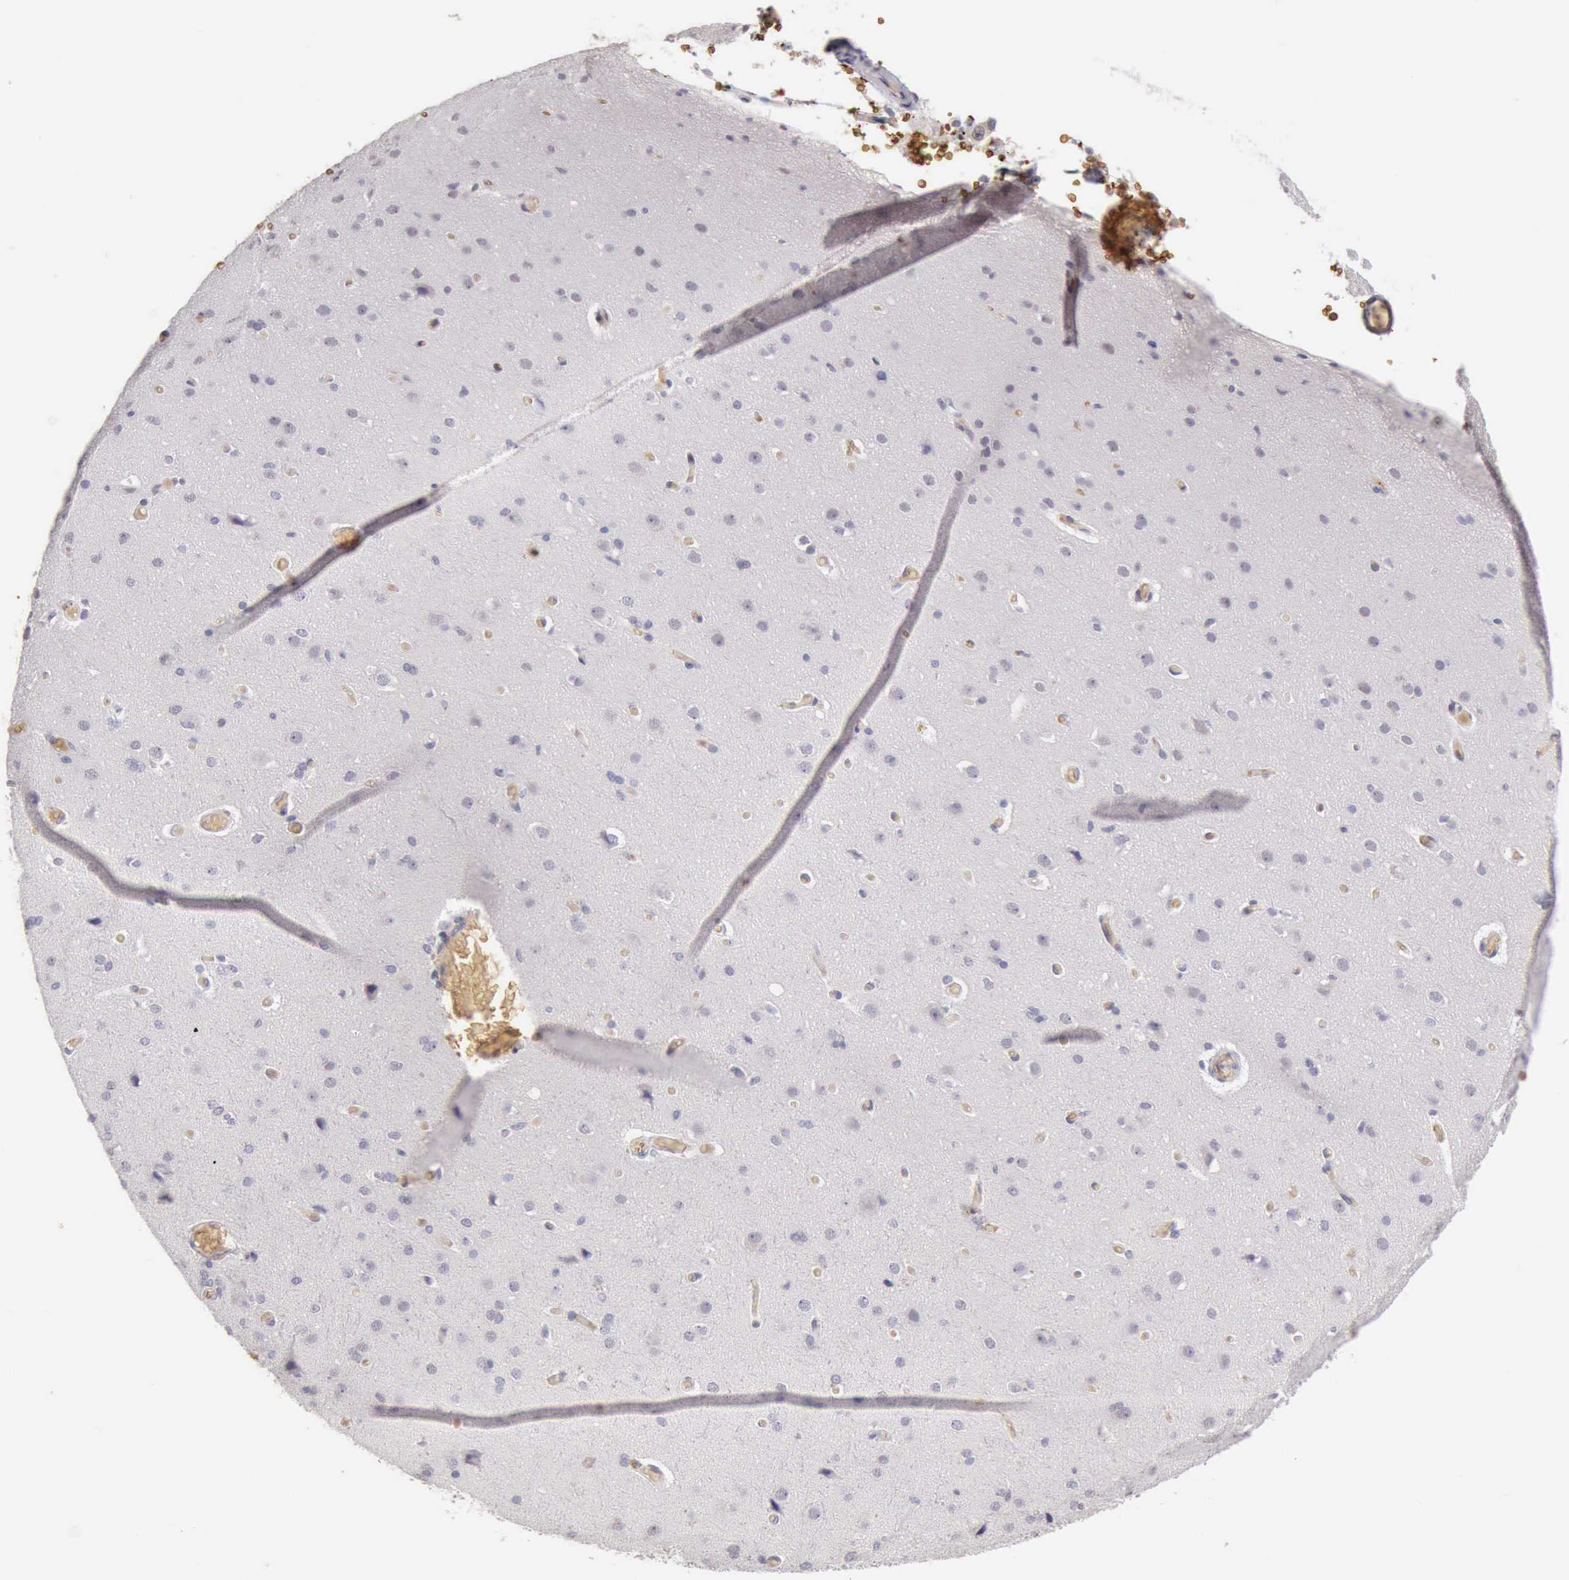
{"staining": {"intensity": "negative", "quantity": "none", "location": "none"}, "tissue": "cerebral cortex", "cell_type": "Endothelial cells", "image_type": "normal", "snomed": [{"axis": "morphology", "description": "Normal tissue, NOS"}, {"axis": "morphology", "description": "Glioma, malignant, High grade"}, {"axis": "topography", "description": "Cerebral cortex"}], "caption": "A high-resolution image shows immunohistochemistry staining of normal cerebral cortex, which demonstrates no significant expression in endothelial cells.", "gene": "CFI", "patient": {"sex": "male", "age": 77}}